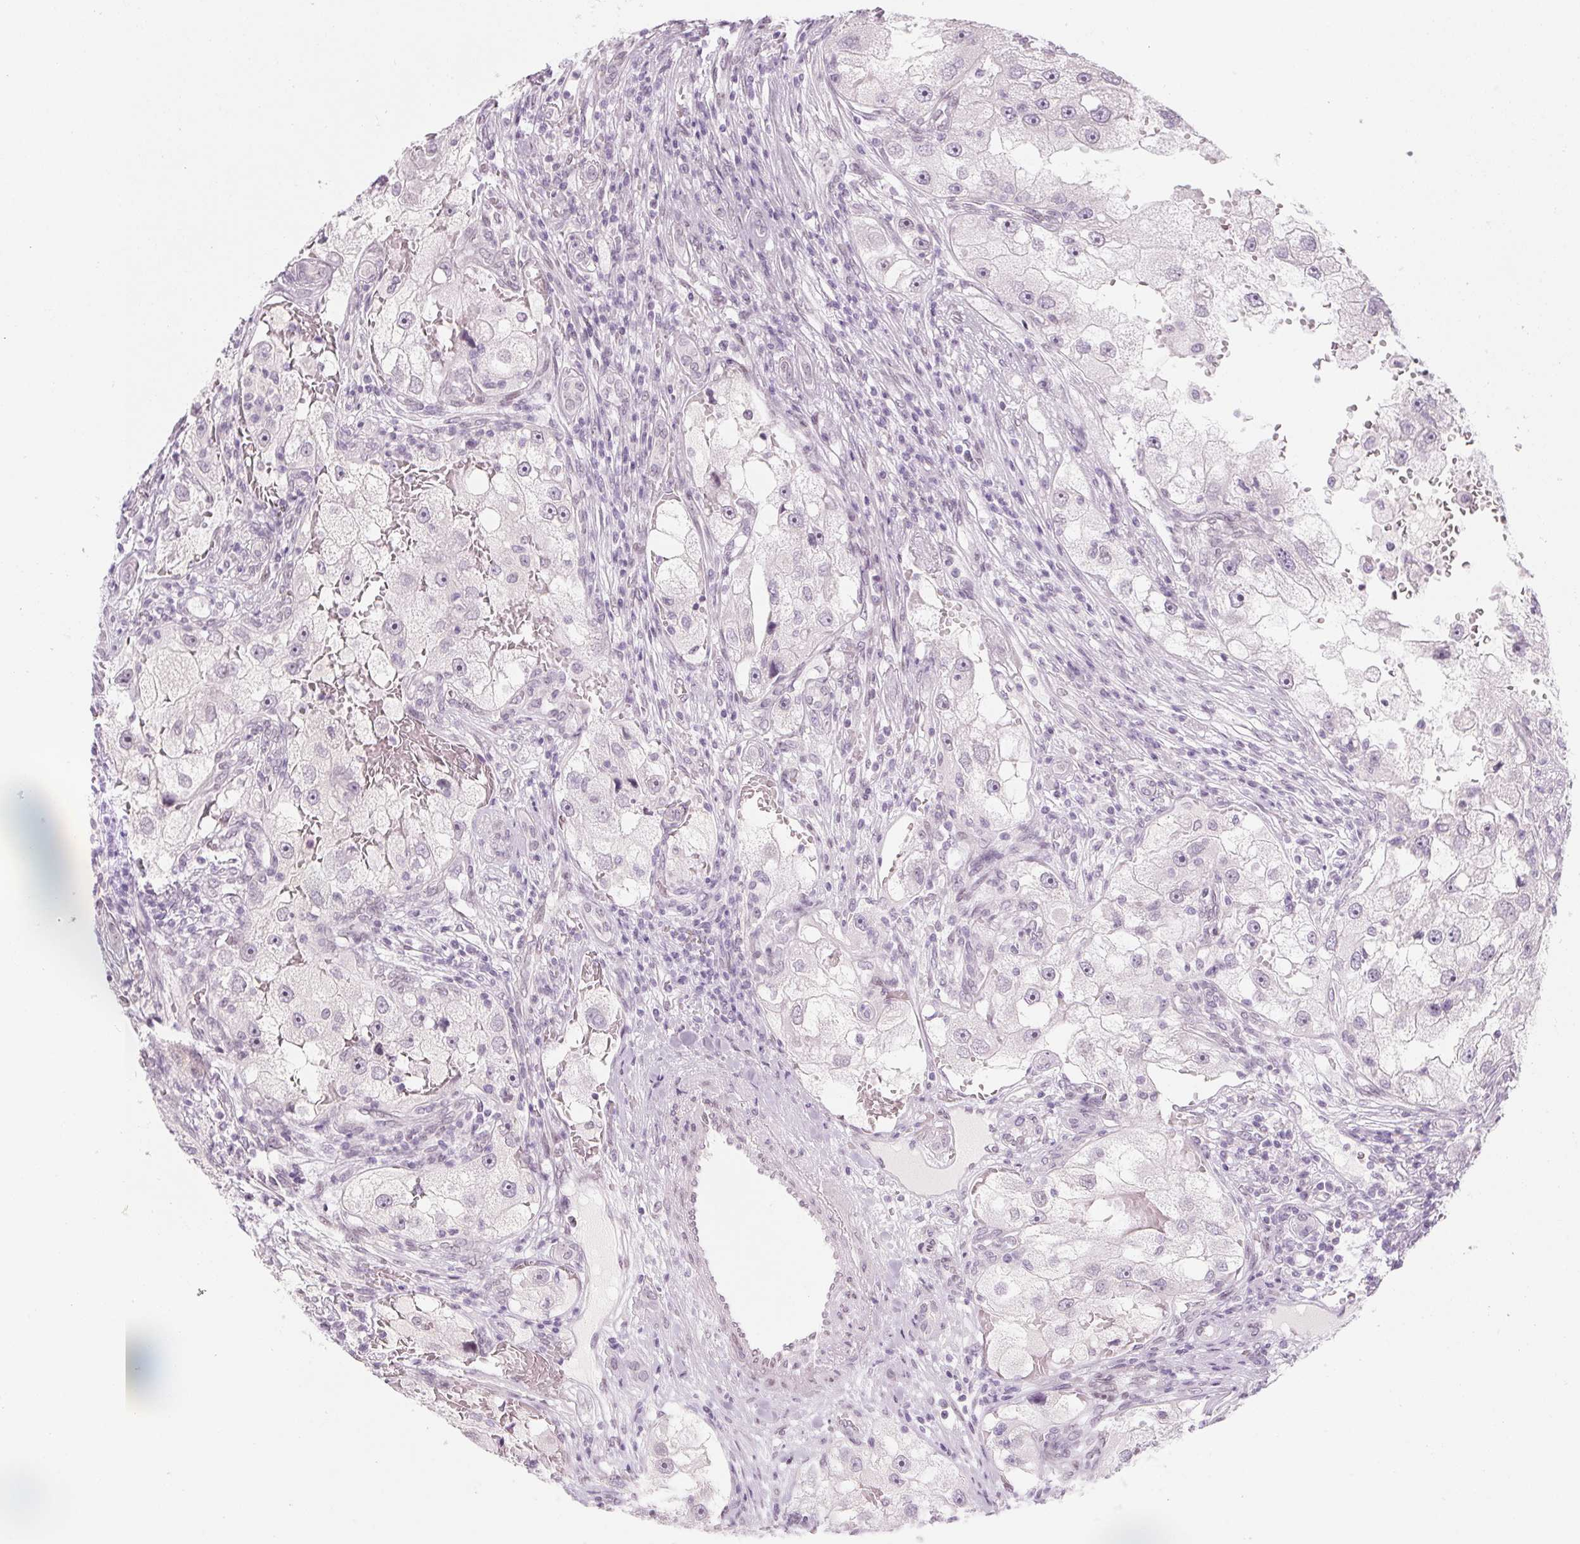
{"staining": {"intensity": "negative", "quantity": "none", "location": "none"}, "tissue": "renal cancer", "cell_type": "Tumor cells", "image_type": "cancer", "snomed": [{"axis": "morphology", "description": "Adenocarcinoma, NOS"}, {"axis": "topography", "description": "Kidney"}], "caption": "This is a image of IHC staining of renal adenocarcinoma, which shows no expression in tumor cells. The staining was performed using DAB to visualize the protein expression in brown, while the nuclei were stained in blue with hematoxylin (Magnification: 20x).", "gene": "KCNQ2", "patient": {"sex": "male", "age": 63}}